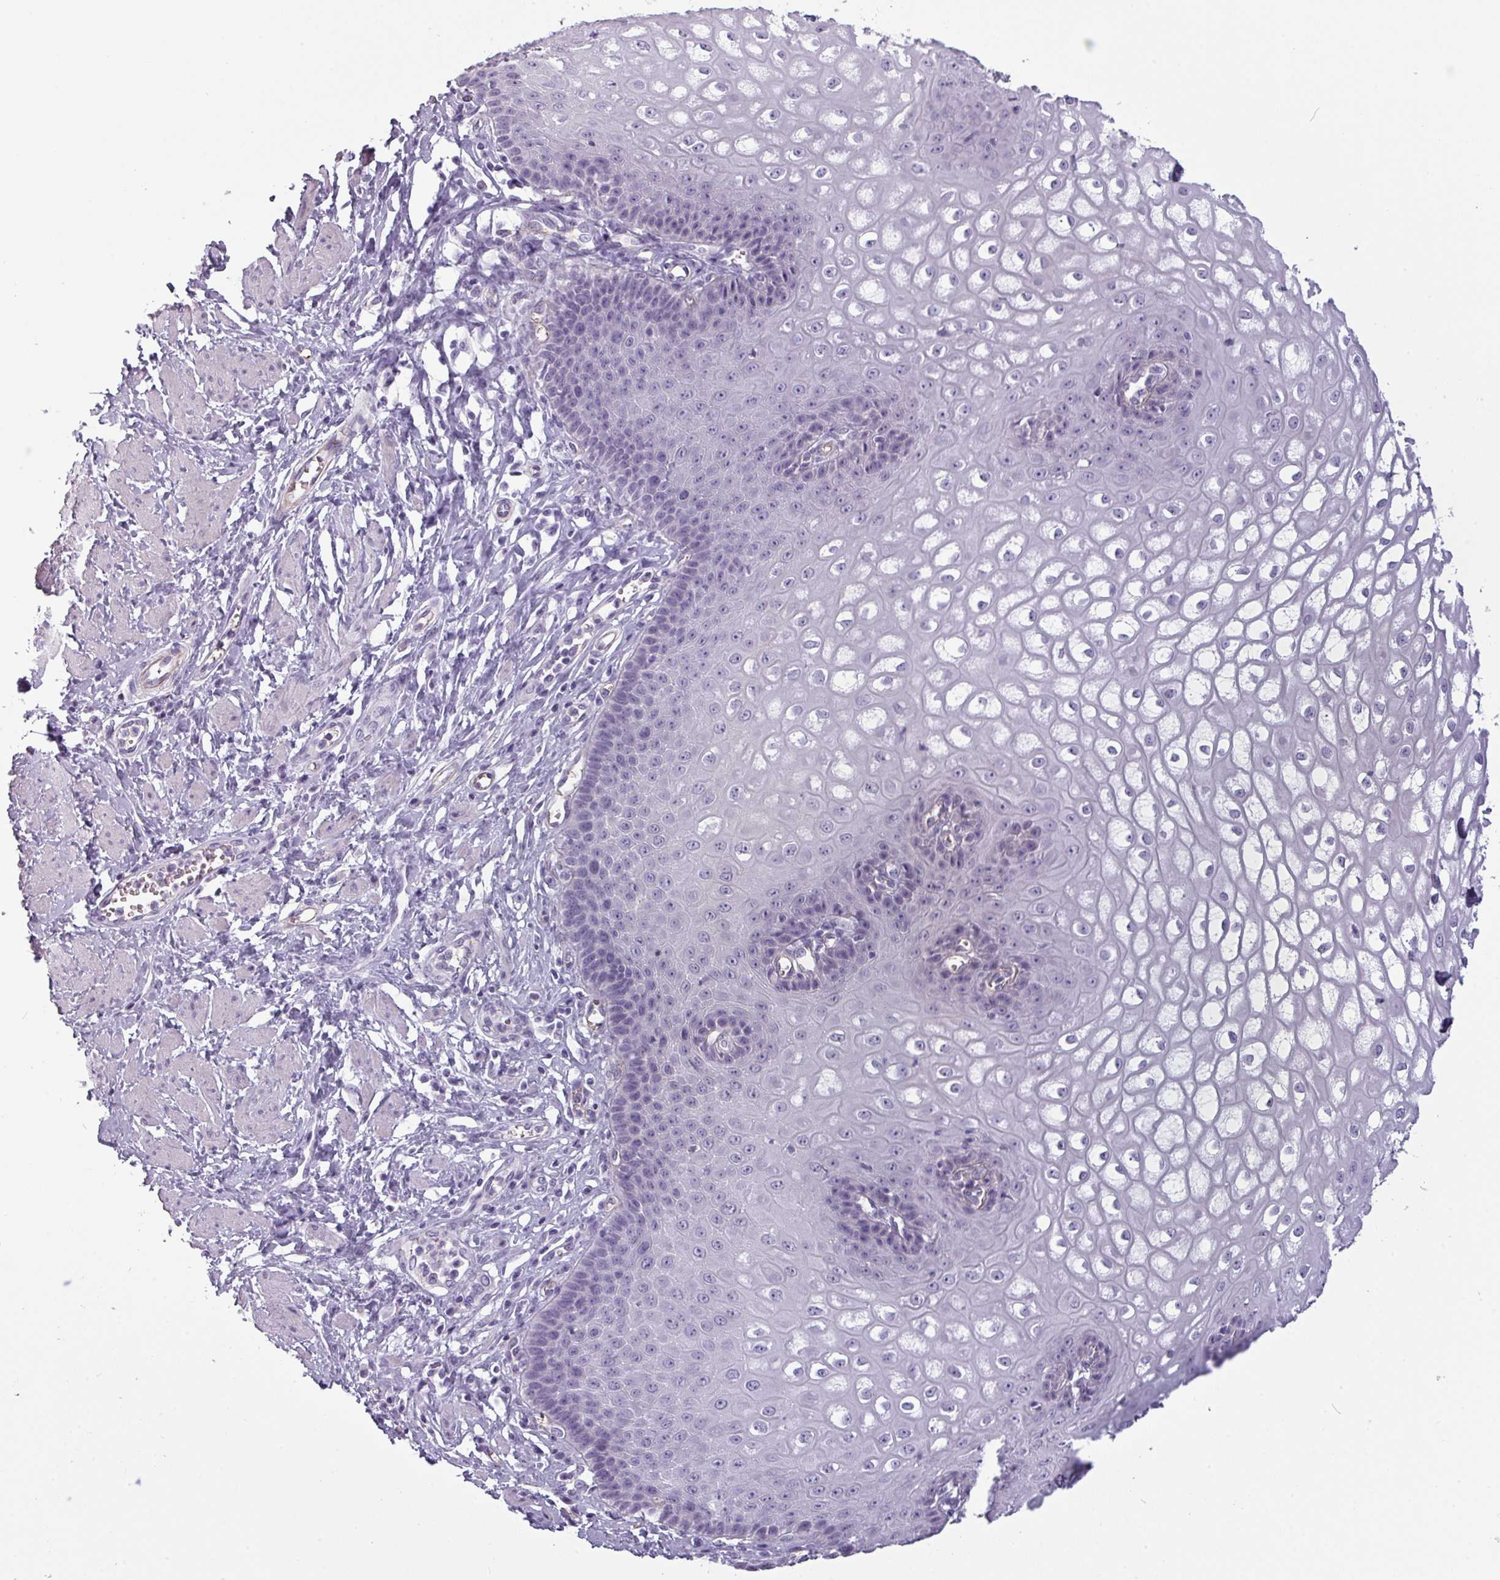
{"staining": {"intensity": "negative", "quantity": "none", "location": "none"}, "tissue": "esophagus", "cell_type": "Squamous epithelial cells", "image_type": "normal", "snomed": [{"axis": "morphology", "description": "Normal tissue, NOS"}, {"axis": "topography", "description": "Esophagus"}], "caption": "Immunohistochemistry of benign human esophagus exhibits no staining in squamous epithelial cells. (DAB immunohistochemistry with hematoxylin counter stain).", "gene": "AREL1", "patient": {"sex": "male", "age": 67}}